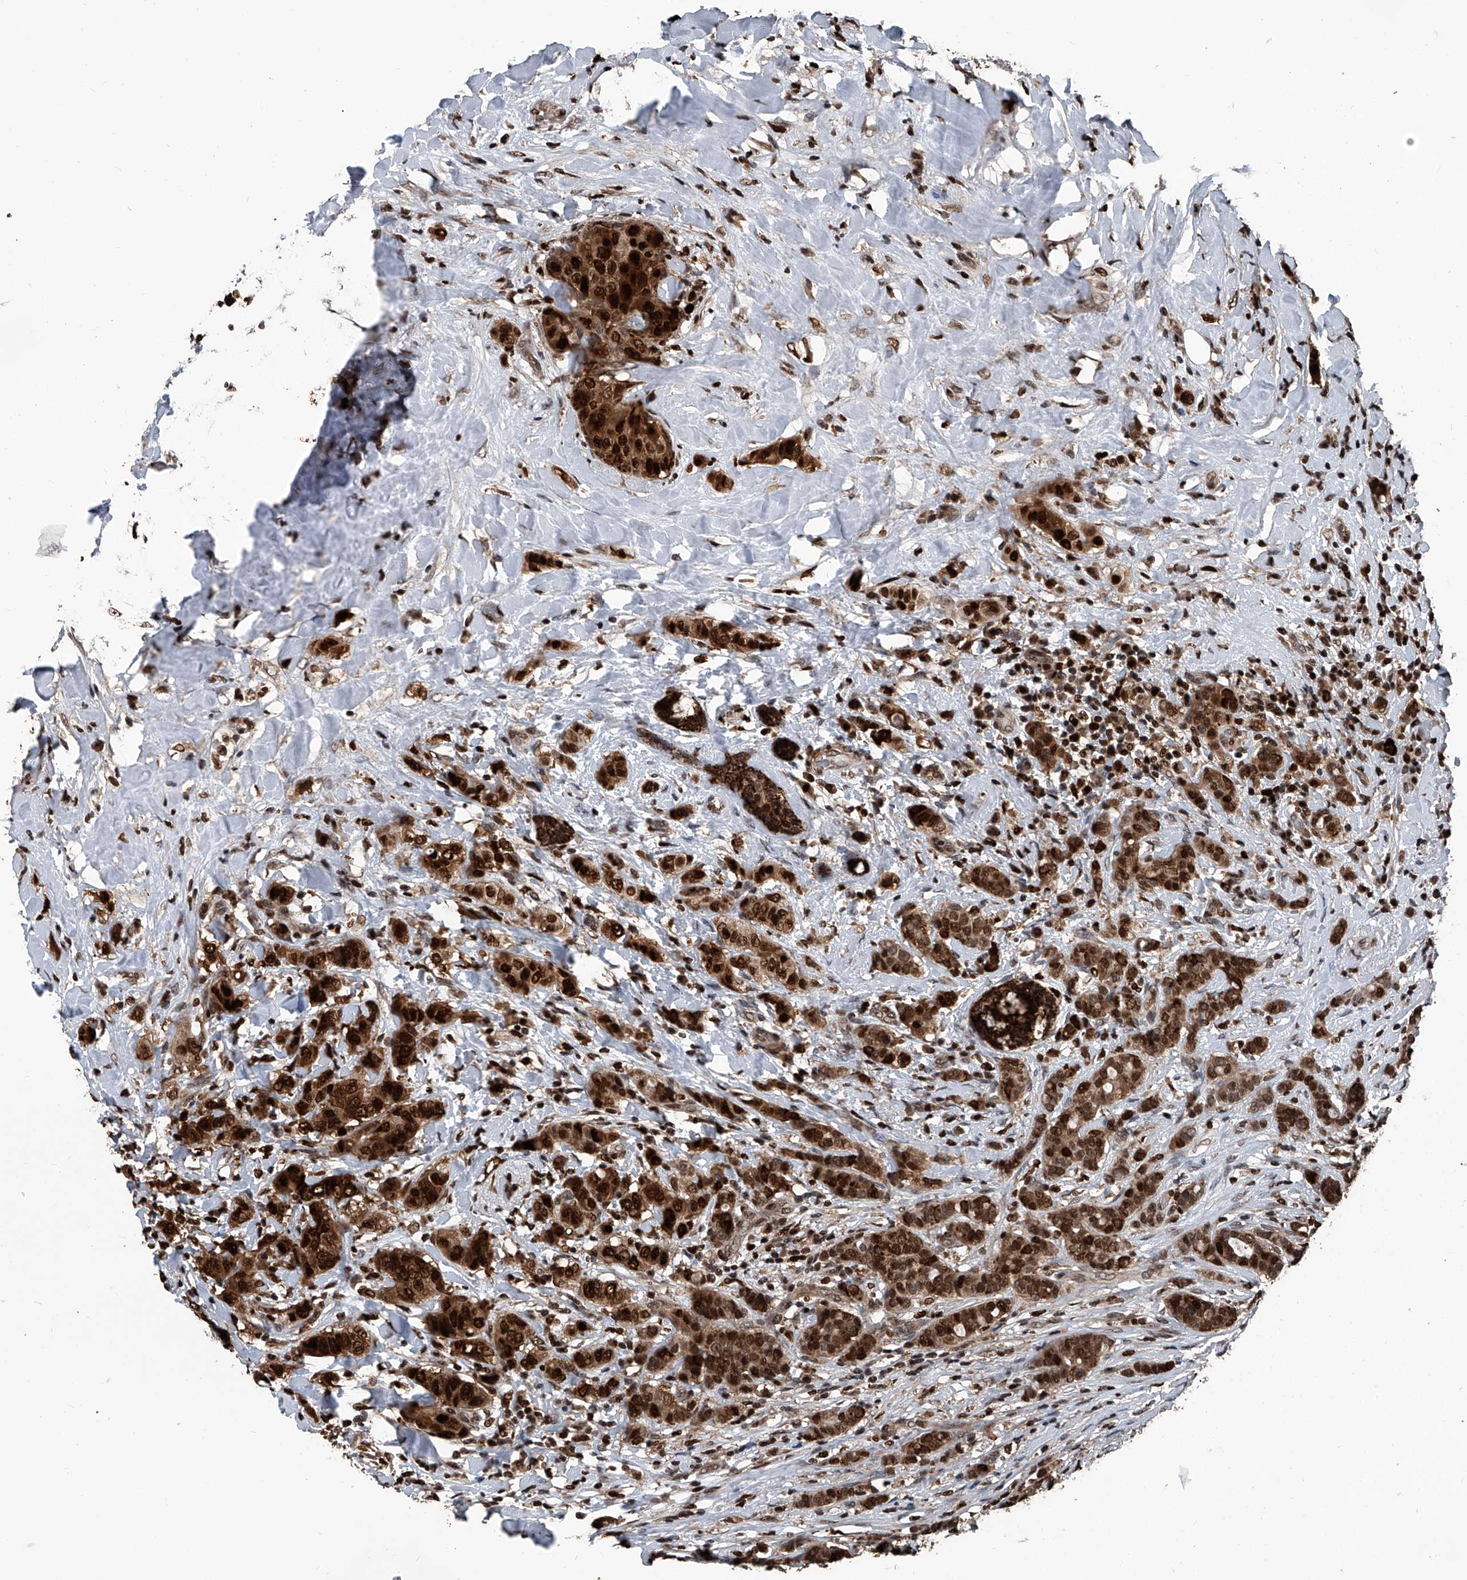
{"staining": {"intensity": "strong", "quantity": ">75%", "location": "cytoplasmic/membranous,nuclear"}, "tissue": "breast cancer", "cell_type": "Tumor cells", "image_type": "cancer", "snomed": [{"axis": "morphology", "description": "Lobular carcinoma"}, {"axis": "topography", "description": "Breast"}], "caption": "Immunohistochemical staining of human breast lobular carcinoma reveals strong cytoplasmic/membranous and nuclear protein expression in approximately >75% of tumor cells. (brown staining indicates protein expression, while blue staining denotes nuclei).", "gene": "FKBP5", "patient": {"sex": "female", "age": 51}}